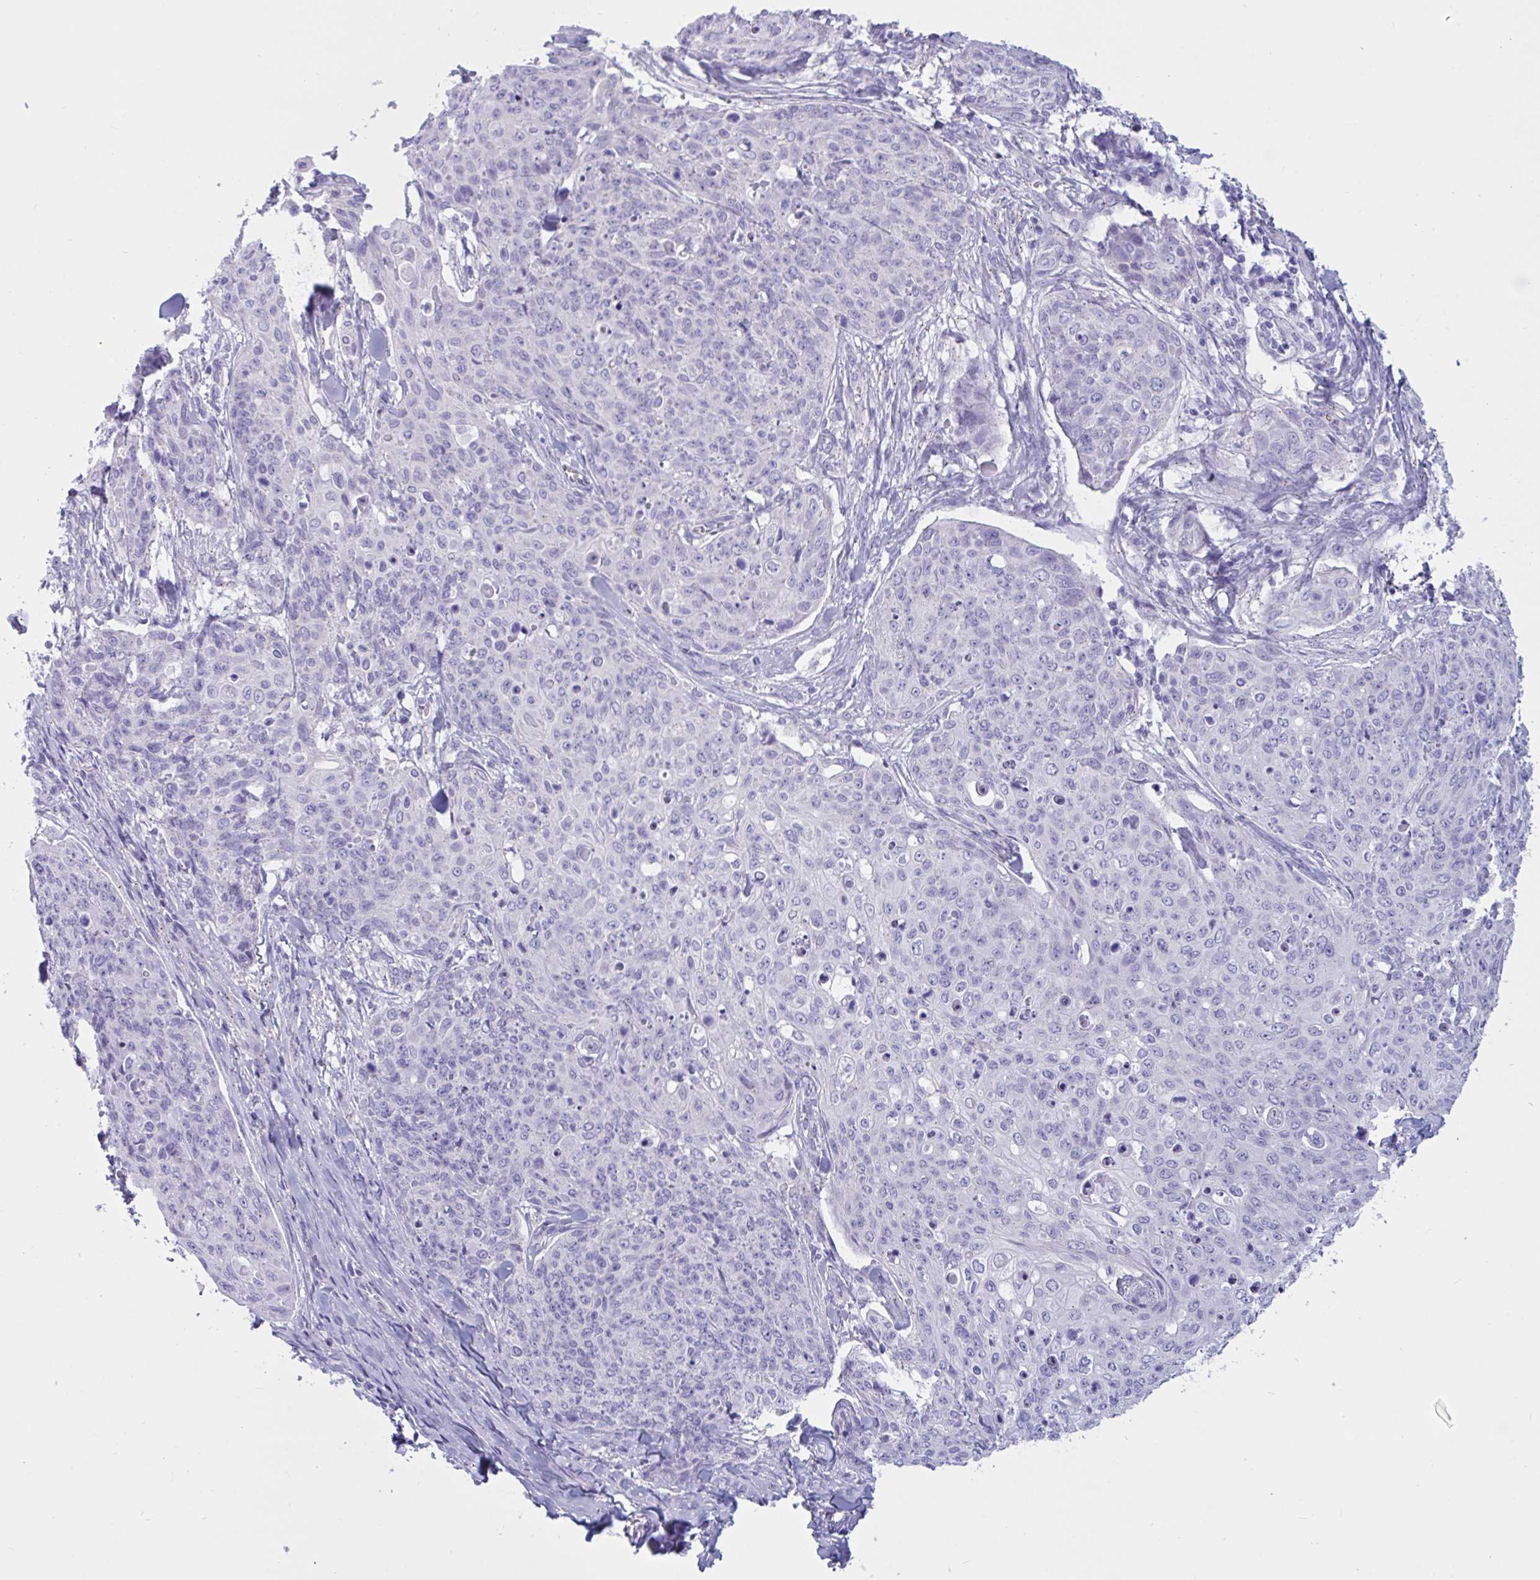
{"staining": {"intensity": "negative", "quantity": "none", "location": "none"}, "tissue": "skin cancer", "cell_type": "Tumor cells", "image_type": "cancer", "snomed": [{"axis": "morphology", "description": "Squamous cell carcinoma, NOS"}, {"axis": "topography", "description": "Skin"}, {"axis": "topography", "description": "Vulva"}], "caption": "The immunohistochemistry histopathology image has no significant positivity in tumor cells of skin cancer tissue.", "gene": "RNASE3", "patient": {"sex": "female", "age": 85}}